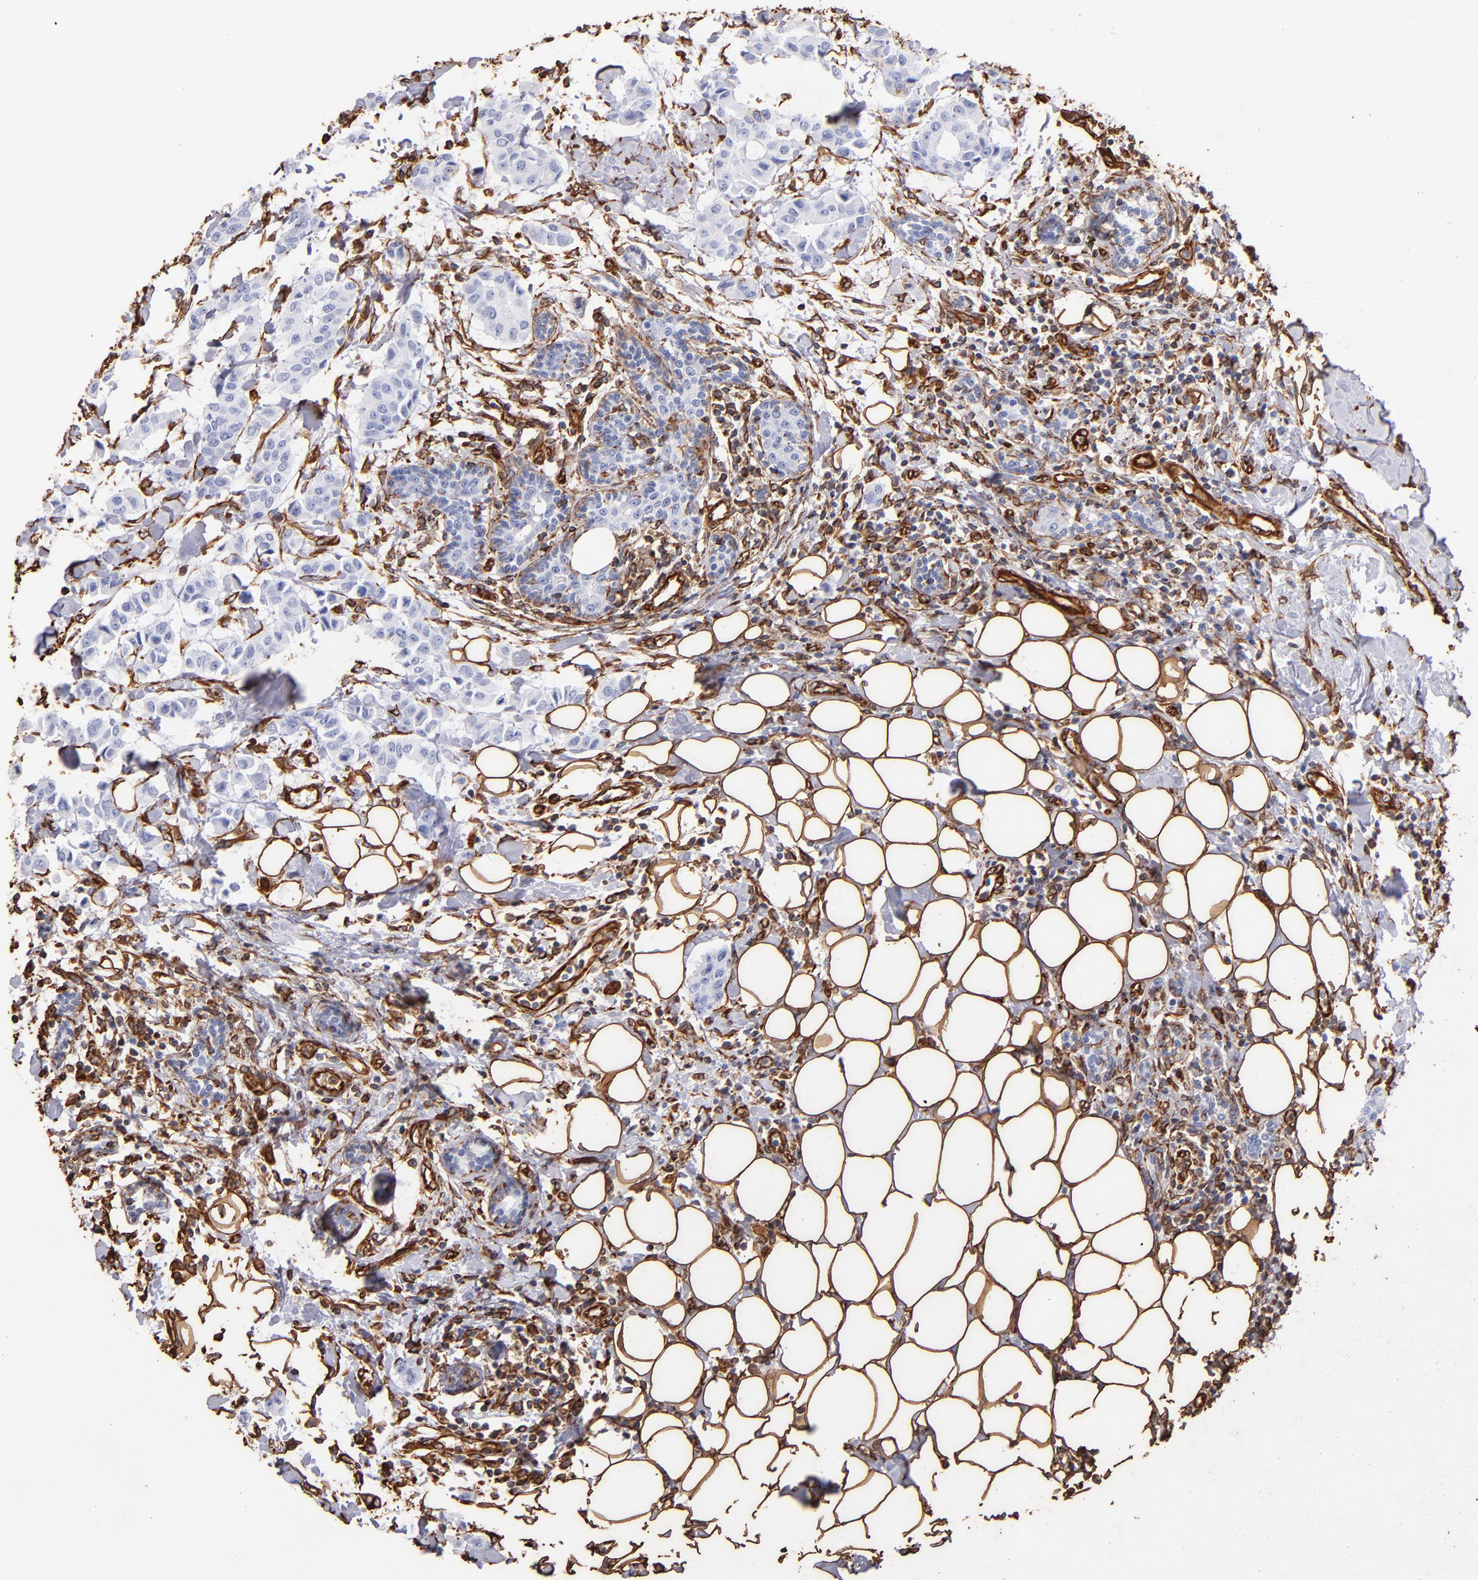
{"staining": {"intensity": "negative", "quantity": "none", "location": "none"}, "tissue": "breast cancer", "cell_type": "Tumor cells", "image_type": "cancer", "snomed": [{"axis": "morphology", "description": "Duct carcinoma"}, {"axis": "topography", "description": "Breast"}], "caption": "Immunohistochemical staining of breast cancer reveals no significant staining in tumor cells.", "gene": "VIM", "patient": {"sex": "female", "age": 40}}